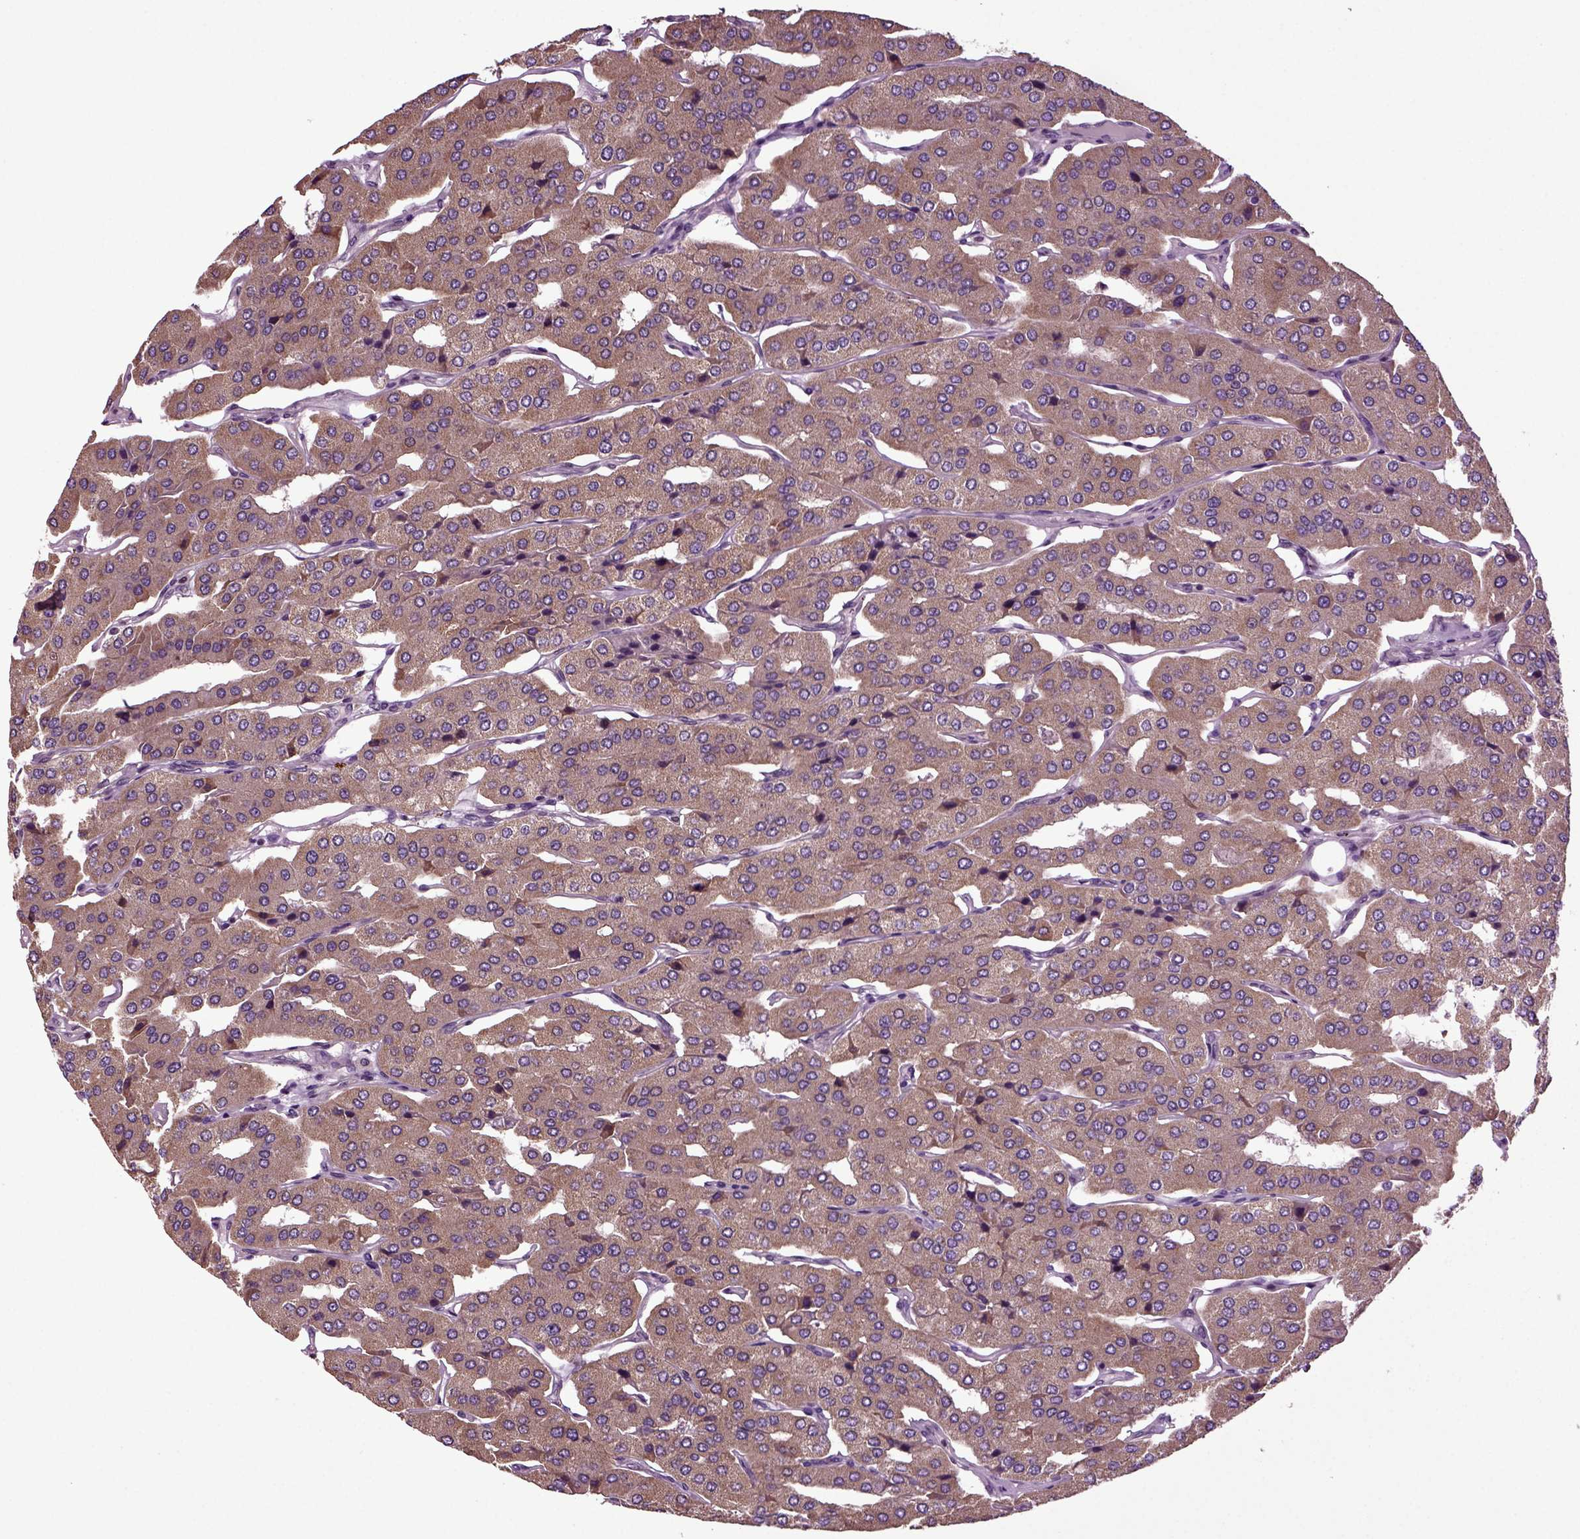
{"staining": {"intensity": "moderate", "quantity": ">75%", "location": "cytoplasmic/membranous"}, "tissue": "parathyroid gland", "cell_type": "Glandular cells", "image_type": "normal", "snomed": [{"axis": "morphology", "description": "Normal tissue, NOS"}, {"axis": "morphology", "description": "Adenoma, NOS"}, {"axis": "topography", "description": "Parathyroid gland"}], "caption": "An image showing moderate cytoplasmic/membranous positivity in about >75% of glandular cells in benign parathyroid gland, as visualized by brown immunohistochemical staining.", "gene": "HAGHL", "patient": {"sex": "female", "age": 86}}